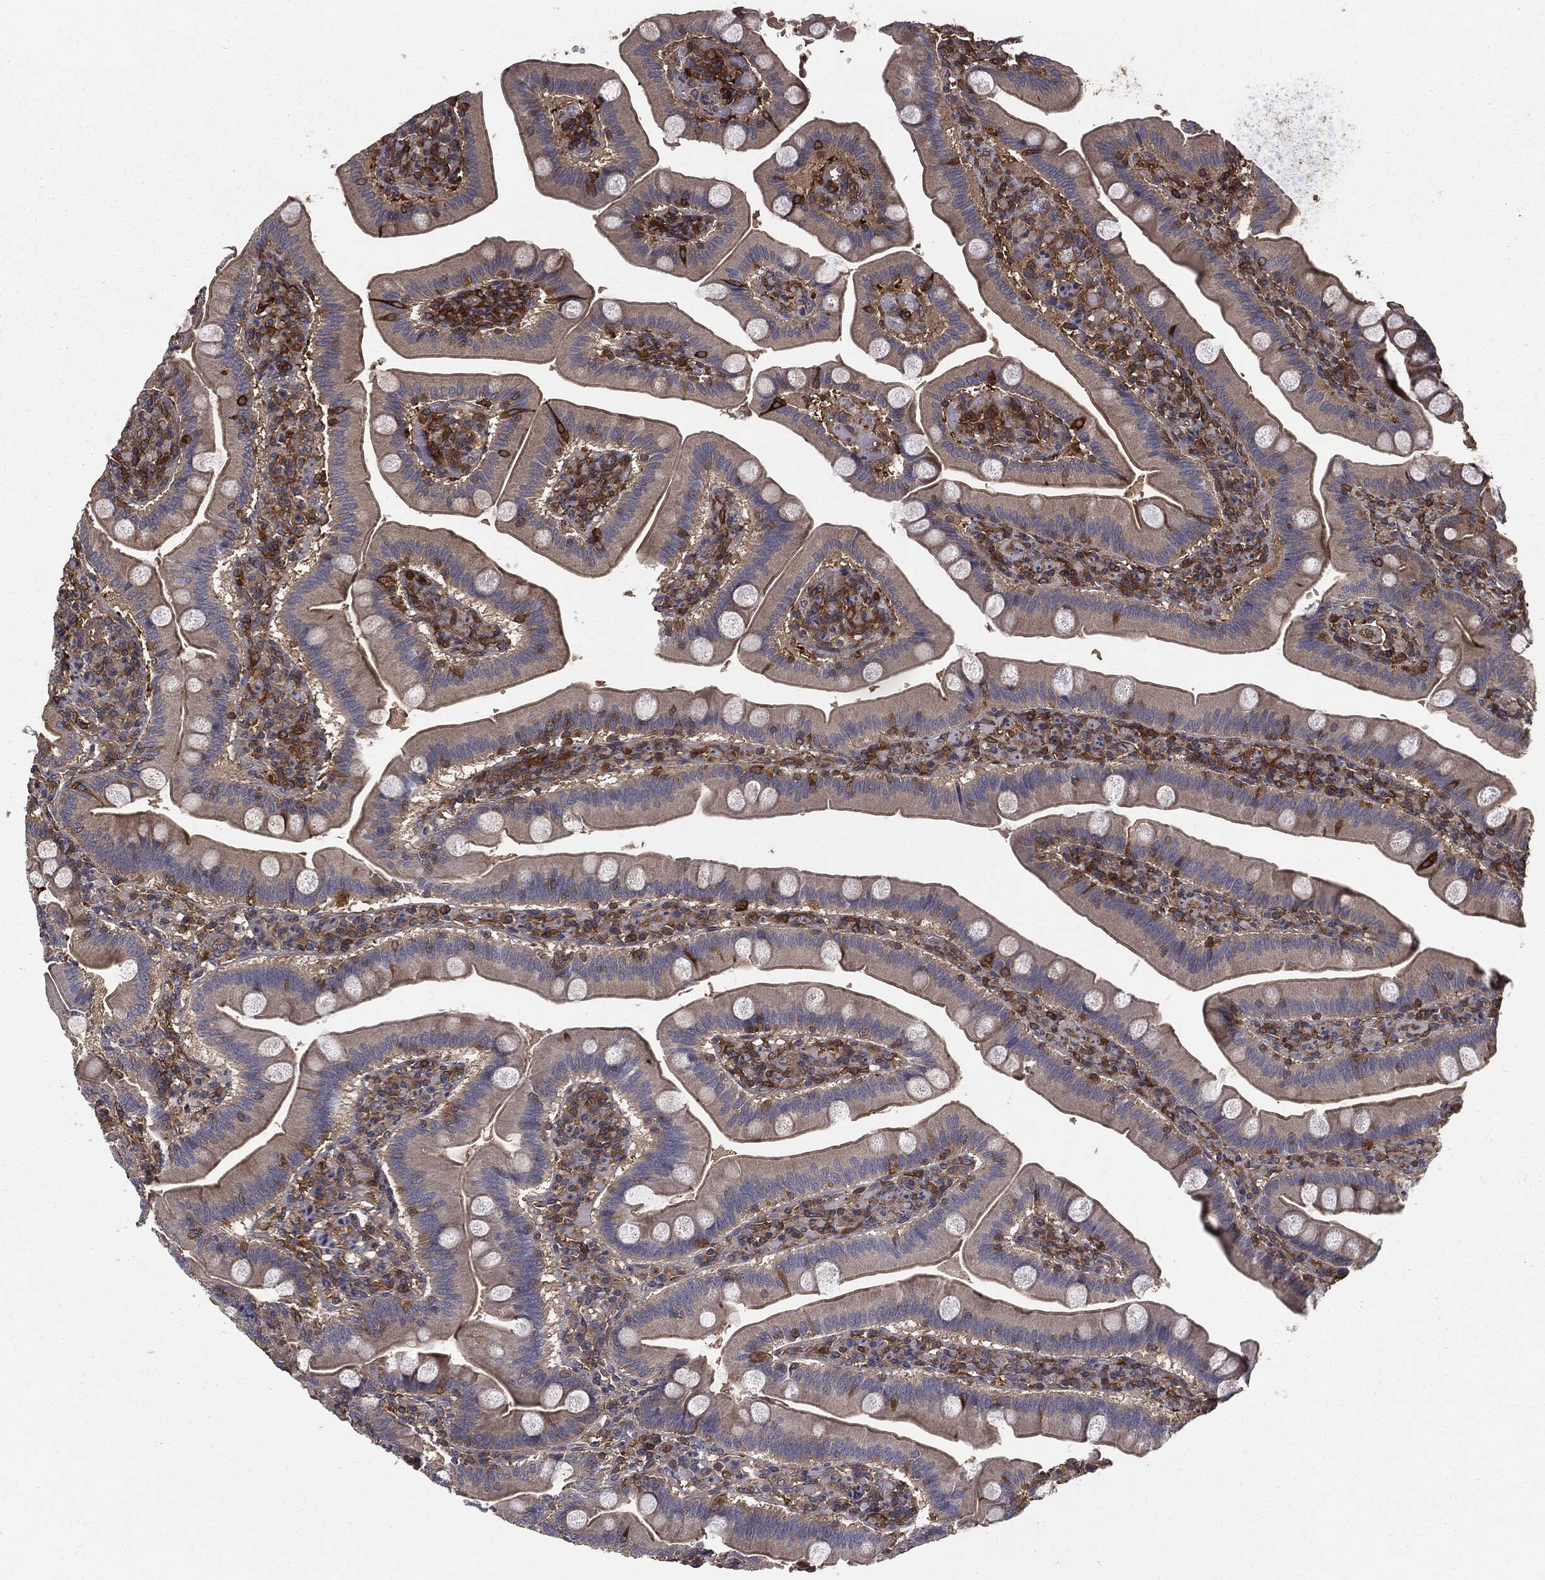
{"staining": {"intensity": "strong", "quantity": "<25%", "location": "cytoplasmic/membranous"}, "tissue": "duodenum", "cell_type": "Glandular cells", "image_type": "normal", "snomed": [{"axis": "morphology", "description": "Normal tissue, NOS"}, {"axis": "topography", "description": "Duodenum"}], "caption": "IHC histopathology image of benign duodenum stained for a protein (brown), which demonstrates medium levels of strong cytoplasmic/membranous positivity in about <25% of glandular cells.", "gene": "GNB5", "patient": {"sex": "male", "age": 59}}